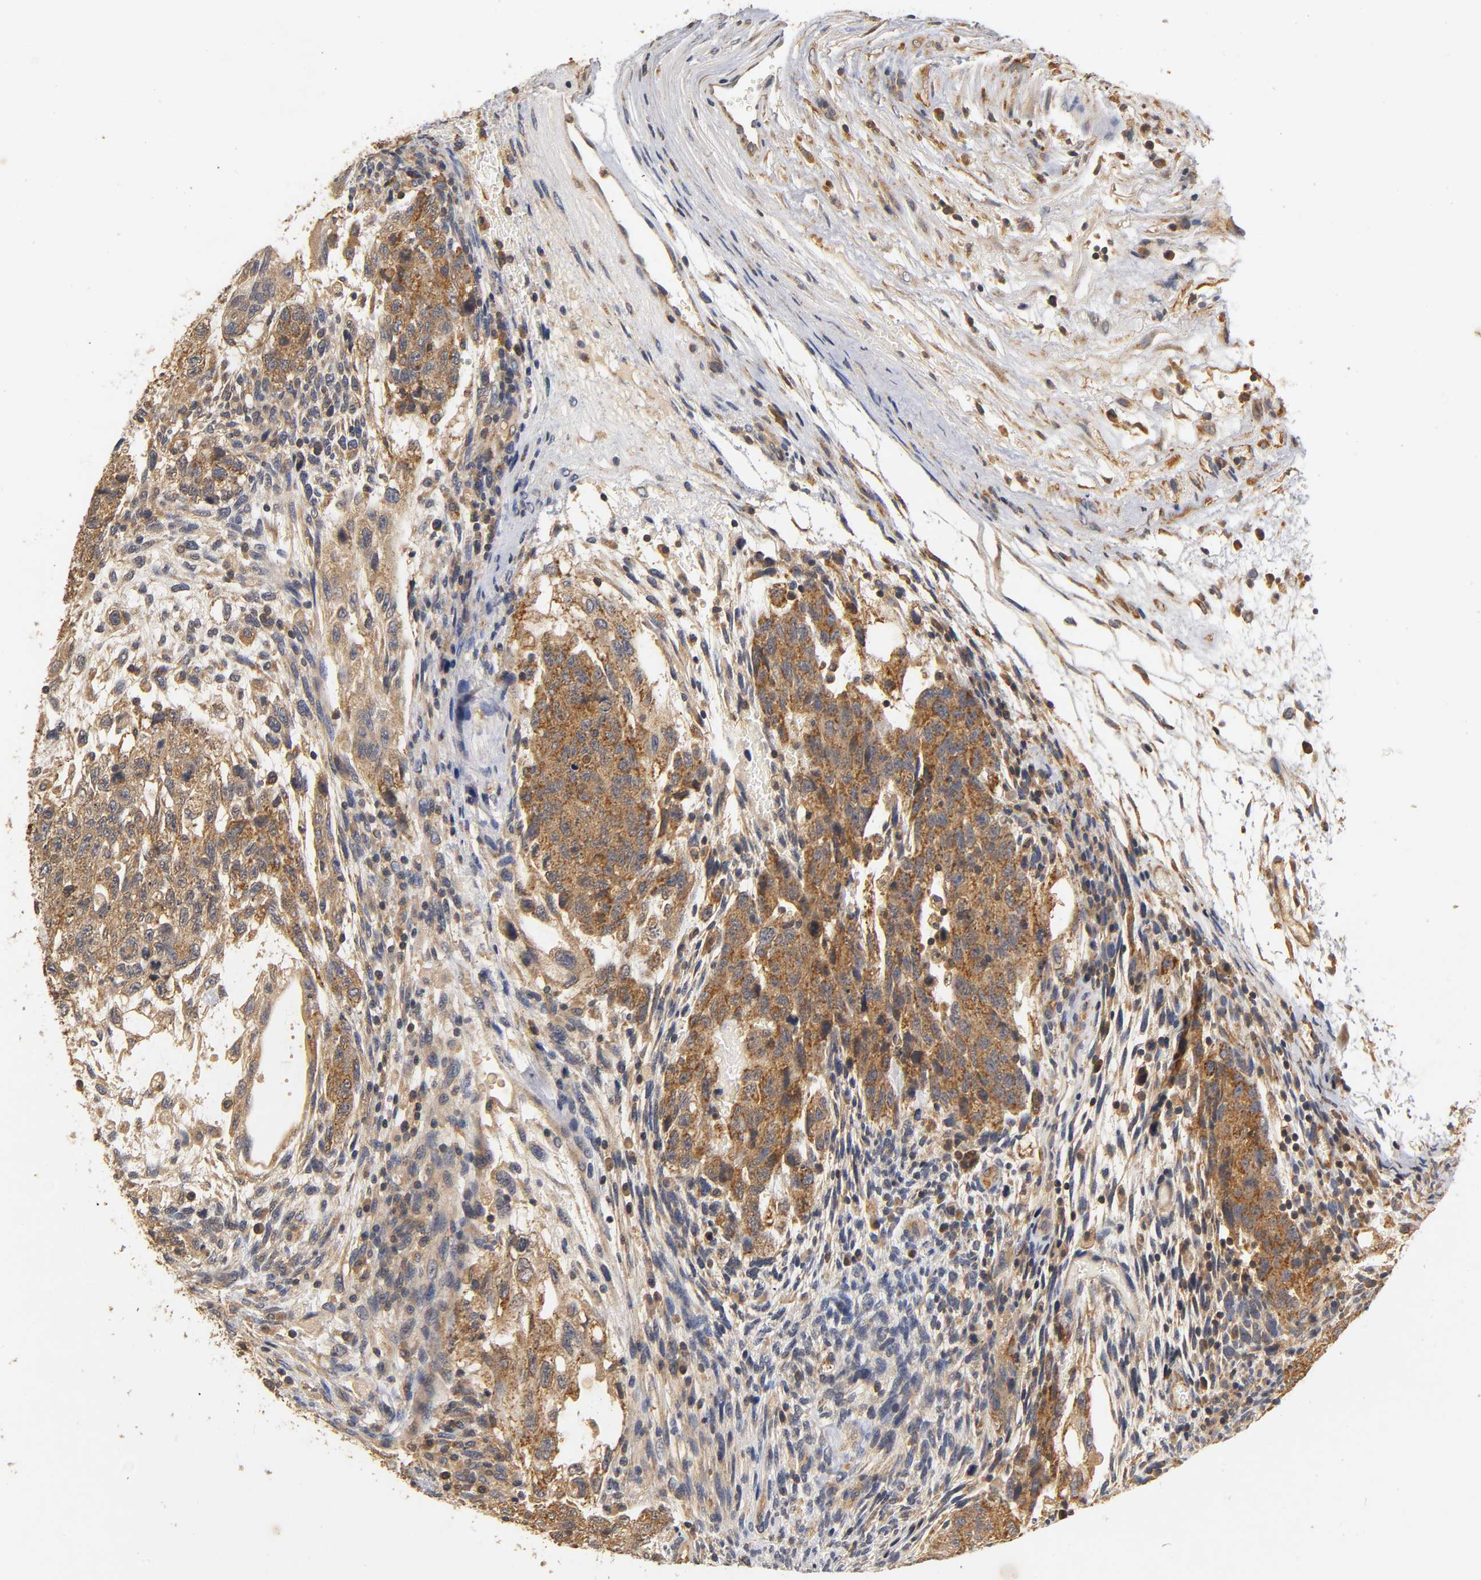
{"staining": {"intensity": "strong", "quantity": ">75%", "location": "cytoplasmic/membranous"}, "tissue": "testis cancer", "cell_type": "Tumor cells", "image_type": "cancer", "snomed": [{"axis": "morphology", "description": "Normal tissue, NOS"}, {"axis": "morphology", "description": "Carcinoma, Embryonal, NOS"}, {"axis": "topography", "description": "Testis"}], "caption": "Strong cytoplasmic/membranous expression for a protein is present in about >75% of tumor cells of embryonal carcinoma (testis) using immunohistochemistry (IHC).", "gene": "SCAP", "patient": {"sex": "male", "age": 36}}